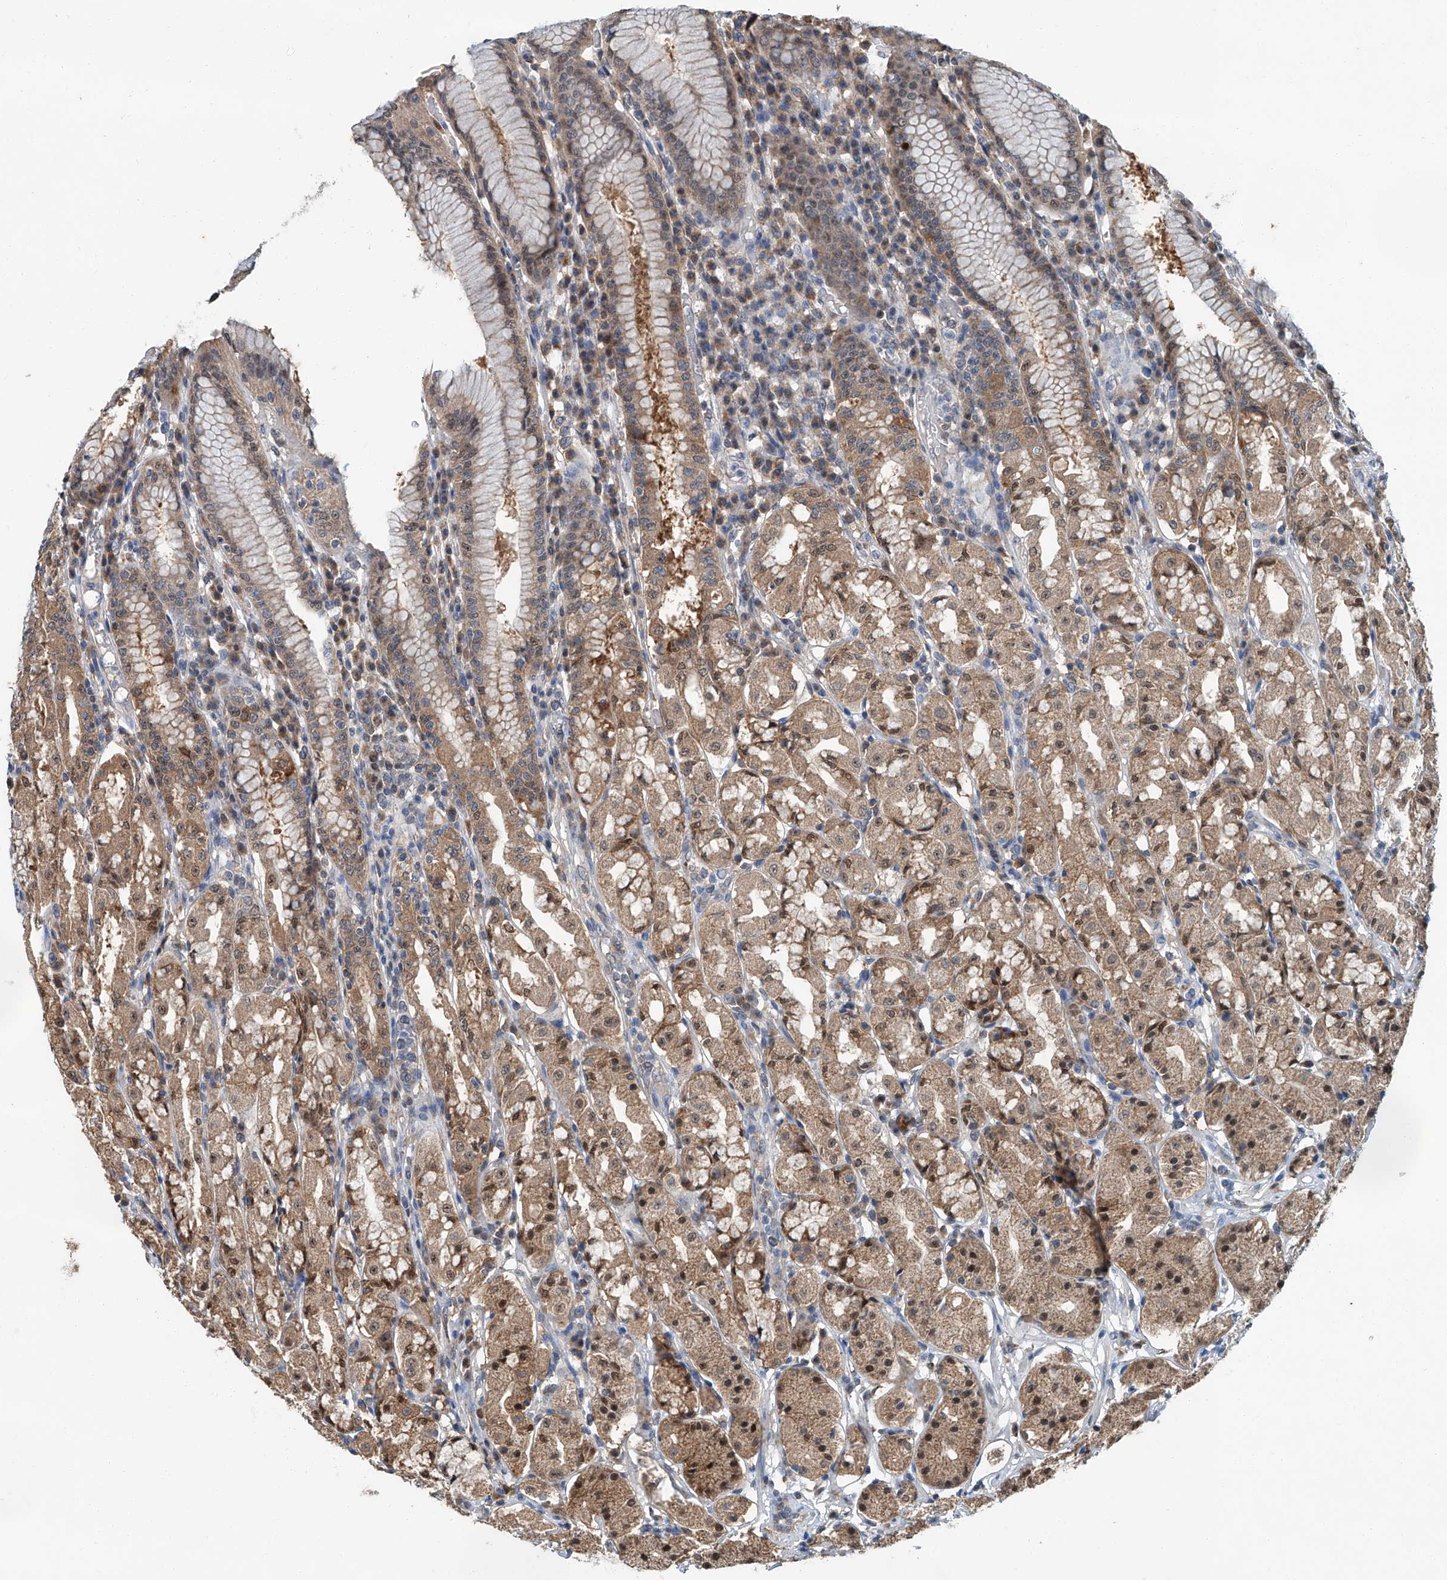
{"staining": {"intensity": "moderate", "quantity": ">75%", "location": "cytoplasmic/membranous"}, "tissue": "stomach", "cell_type": "Glandular cells", "image_type": "normal", "snomed": [{"axis": "morphology", "description": "Normal tissue, NOS"}, {"axis": "topography", "description": "Stomach"}, {"axis": "topography", "description": "Stomach, lower"}], "caption": "Immunohistochemical staining of normal stomach demonstrates medium levels of moderate cytoplasmic/membranous expression in about >75% of glandular cells. (Stains: DAB in brown, nuclei in blue, Microscopy: brightfield microscopy at high magnification).", "gene": "CLK1", "patient": {"sex": "female", "age": 56}}